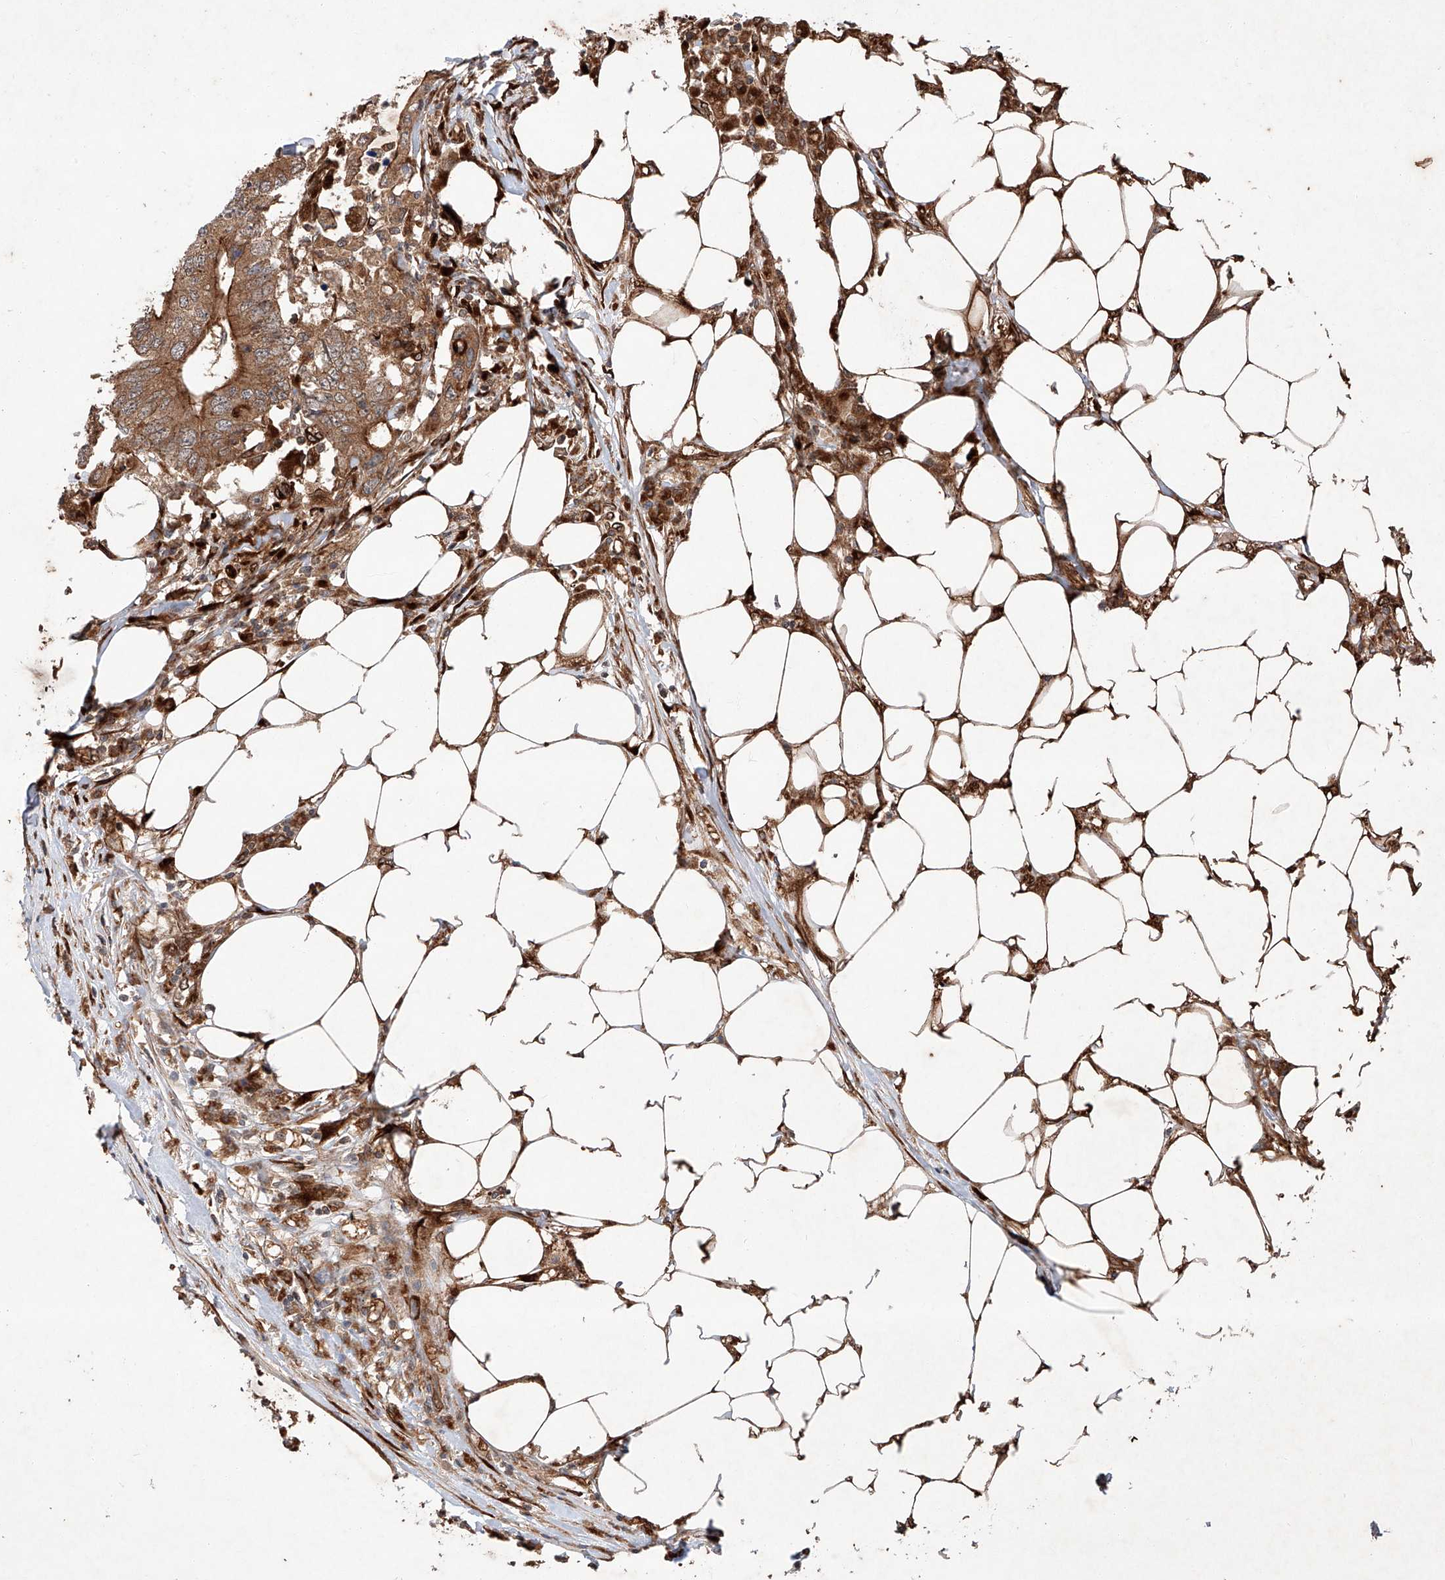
{"staining": {"intensity": "moderate", "quantity": ">75%", "location": "cytoplasmic/membranous"}, "tissue": "colorectal cancer", "cell_type": "Tumor cells", "image_type": "cancer", "snomed": [{"axis": "morphology", "description": "Adenocarcinoma, NOS"}, {"axis": "topography", "description": "Colon"}], "caption": "High-power microscopy captured an immunohistochemistry (IHC) photomicrograph of colorectal cancer, revealing moderate cytoplasmic/membranous expression in about >75% of tumor cells.", "gene": "ZFP28", "patient": {"sex": "male", "age": 71}}